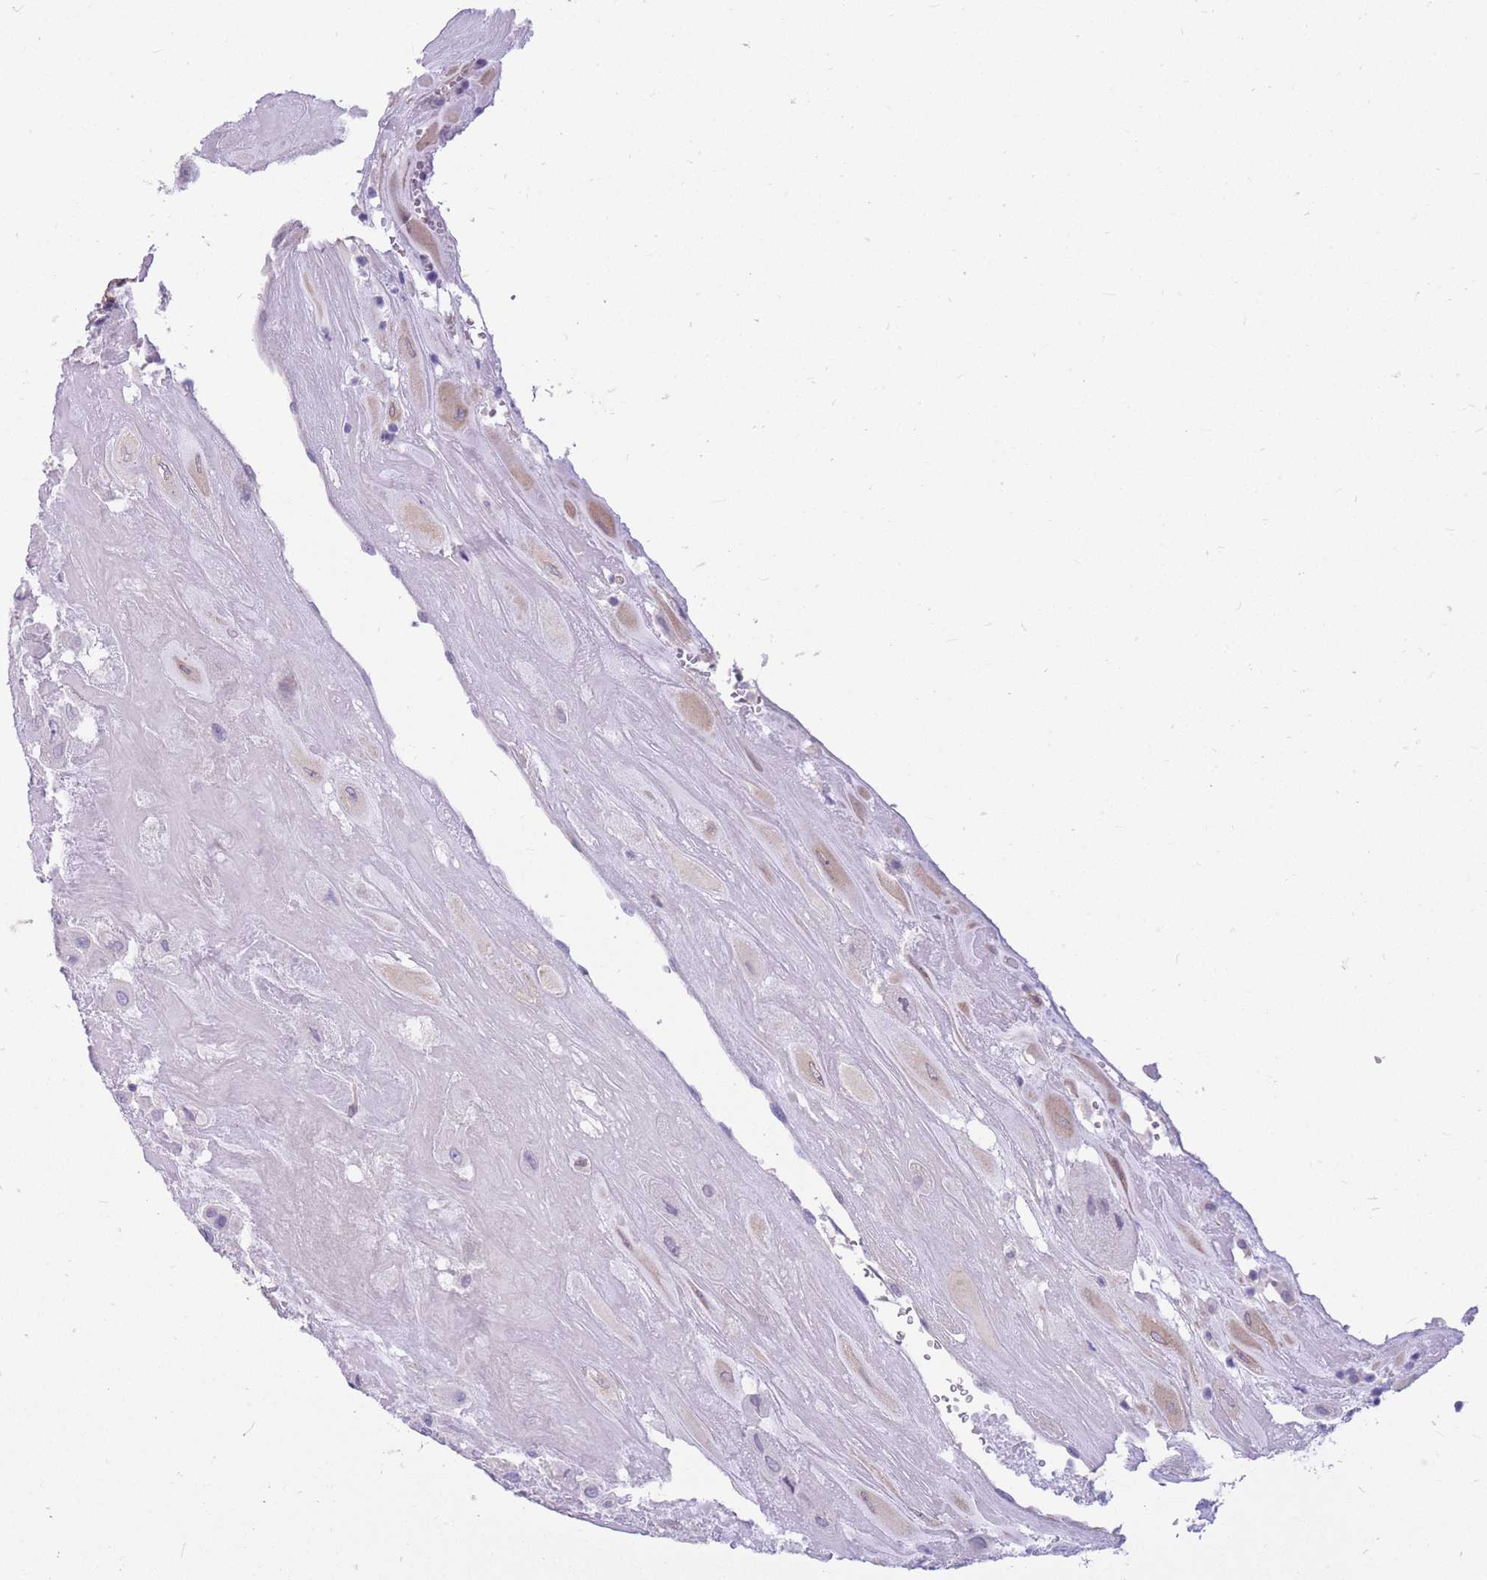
{"staining": {"intensity": "weak", "quantity": "<25%", "location": "cytoplasmic/membranous"}, "tissue": "placenta", "cell_type": "Decidual cells", "image_type": "normal", "snomed": [{"axis": "morphology", "description": "Normal tissue, NOS"}, {"axis": "topography", "description": "Placenta"}], "caption": "An IHC micrograph of unremarkable placenta is shown. There is no staining in decidual cells of placenta.", "gene": "ZNF311", "patient": {"sex": "female", "age": 32}}